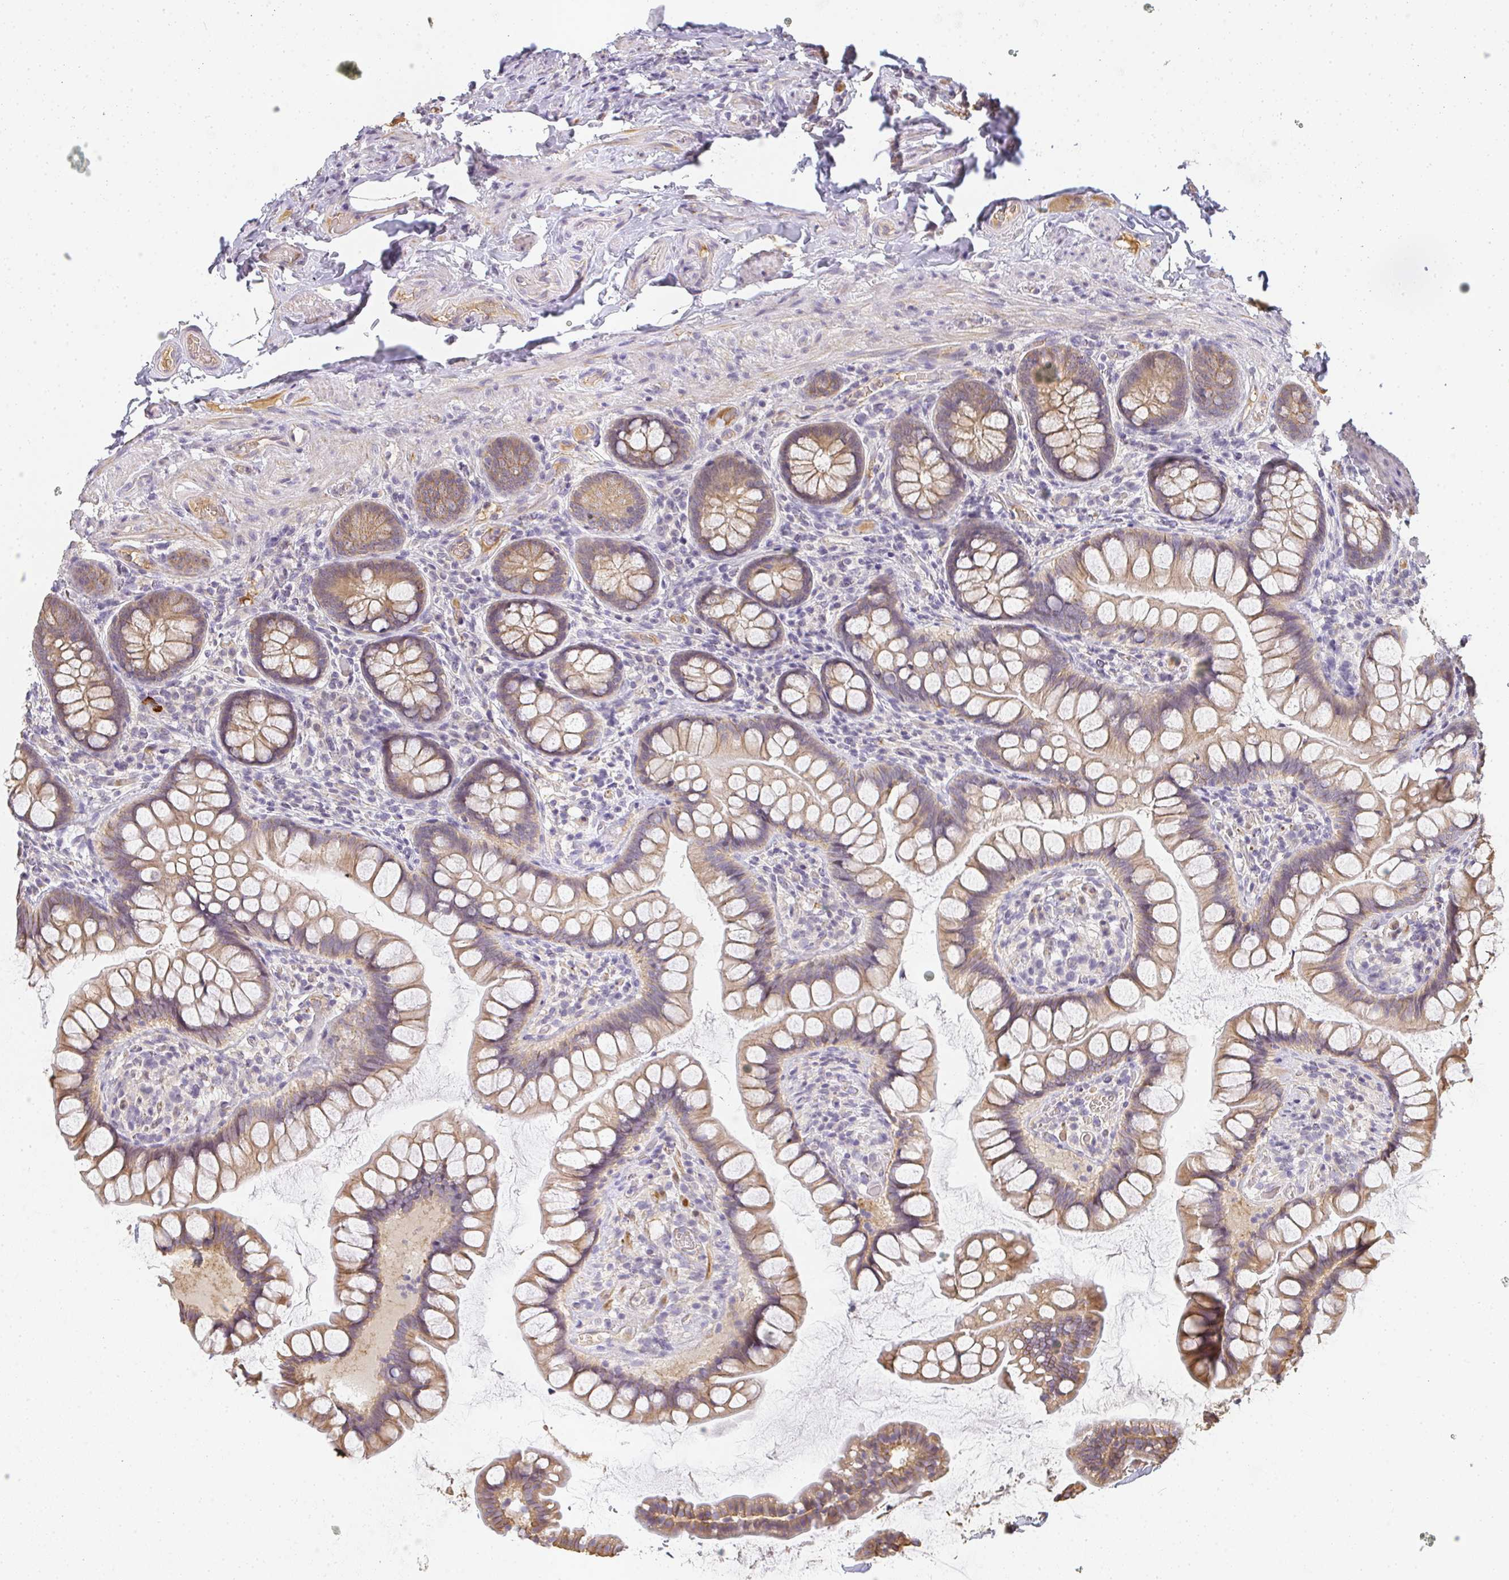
{"staining": {"intensity": "weak", "quantity": ">75%", "location": "cytoplasmic/membranous"}, "tissue": "small intestine", "cell_type": "Glandular cells", "image_type": "normal", "snomed": [{"axis": "morphology", "description": "Normal tissue, NOS"}, {"axis": "topography", "description": "Small intestine"}], "caption": "A brown stain highlights weak cytoplasmic/membranous positivity of a protein in glandular cells of unremarkable small intestine.", "gene": "SLC35B3", "patient": {"sex": "male", "age": 70}}